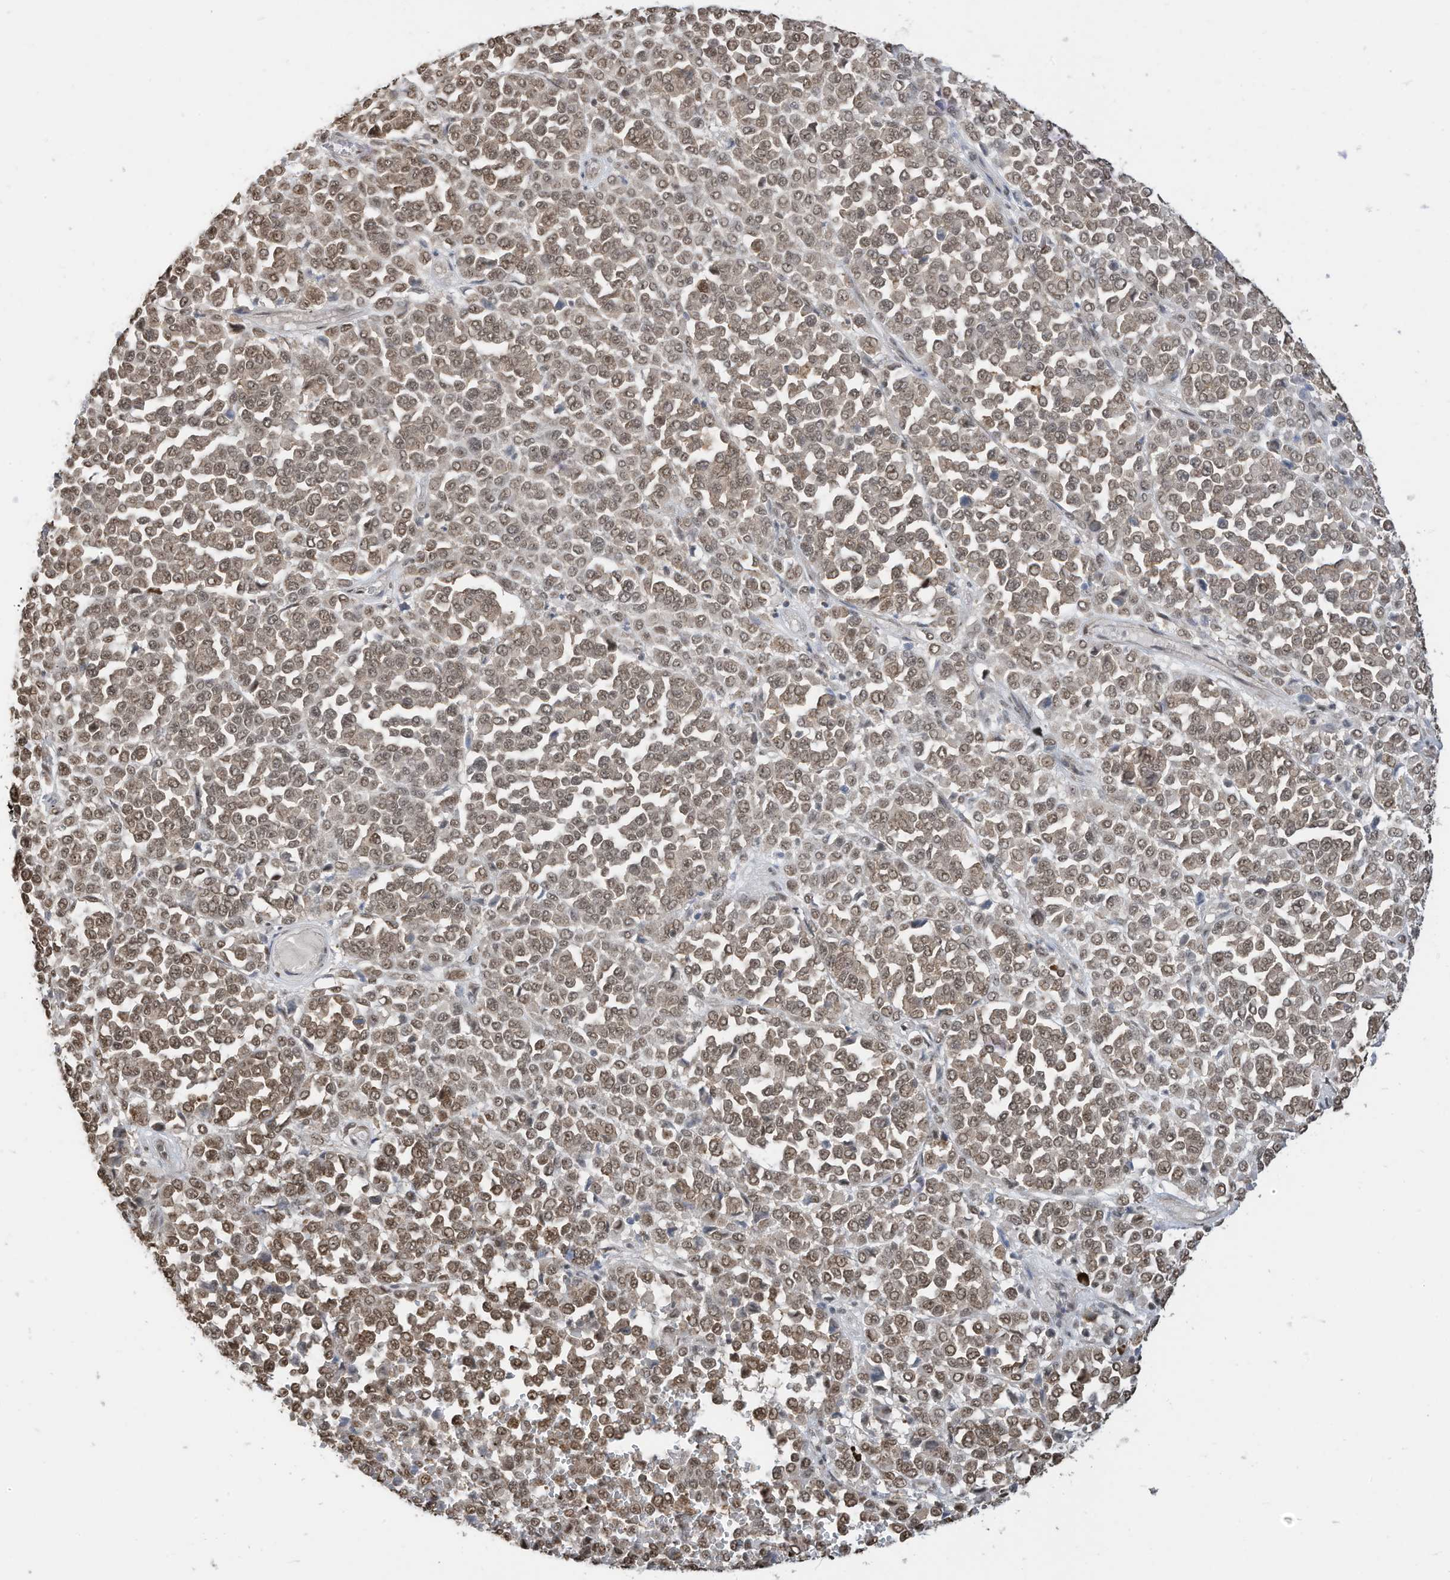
{"staining": {"intensity": "weak", "quantity": ">75%", "location": "nuclear"}, "tissue": "melanoma", "cell_type": "Tumor cells", "image_type": "cancer", "snomed": [{"axis": "morphology", "description": "Malignant melanoma, Metastatic site"}, {"axis": "topography", "description": "Pancreas"}], "caption": "An image showing weak nuclear expression in about >75% of tumor cells in melanoma, as visualized by brown immunohistochemical staining.", "gene": "ZNF195", "patient": {"sex": "female", "age": 30}}